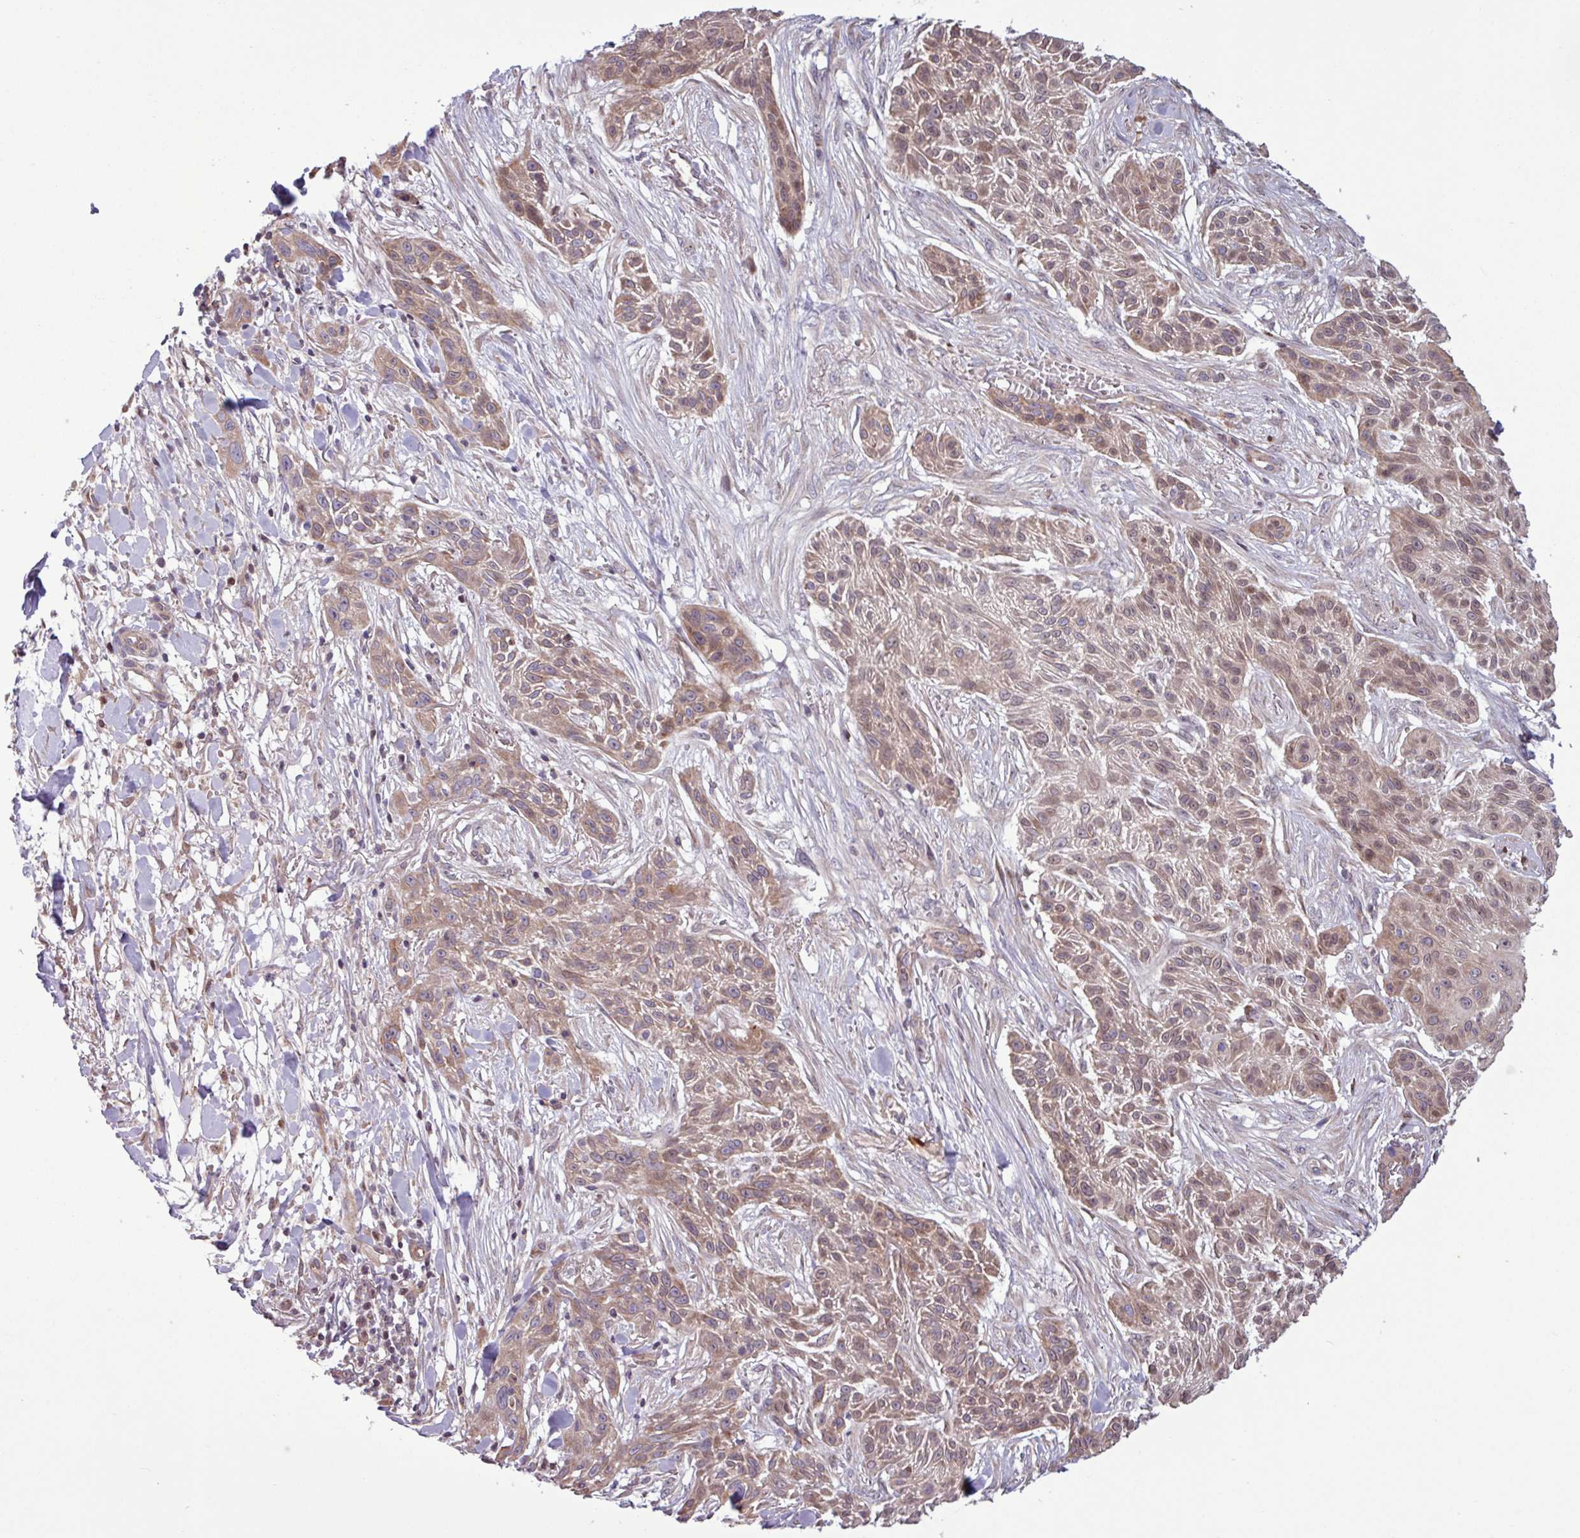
{"staining": {"intensity": "moderate", "quantity": ">75%", "location": "cytoplasmic/membranous"}, "tissue": "skin cancer", "cell_type": "Tumor cells", "image_type": "cancer", "snomed": [{"axis": "morphology", "description": "Squamous cell carcinoma, NOS"}, {"axis": "topography", "description": "Skin"}], "caption": "DAB (3,3'-diaminobenzidine) immunohistochemical staining of skin squamous cell carcinoma displays moderate cytoplasmic/membranous protein expression in approximately >75% of tumor cells. Using DAB (3,3'-diaminobenzidine) (brown) and hematoxylin (blue) stains, captured at high magnification using brightfield microscopy.", "gene": "PDPR", "patient": {"sex": "male", "age": 86}}